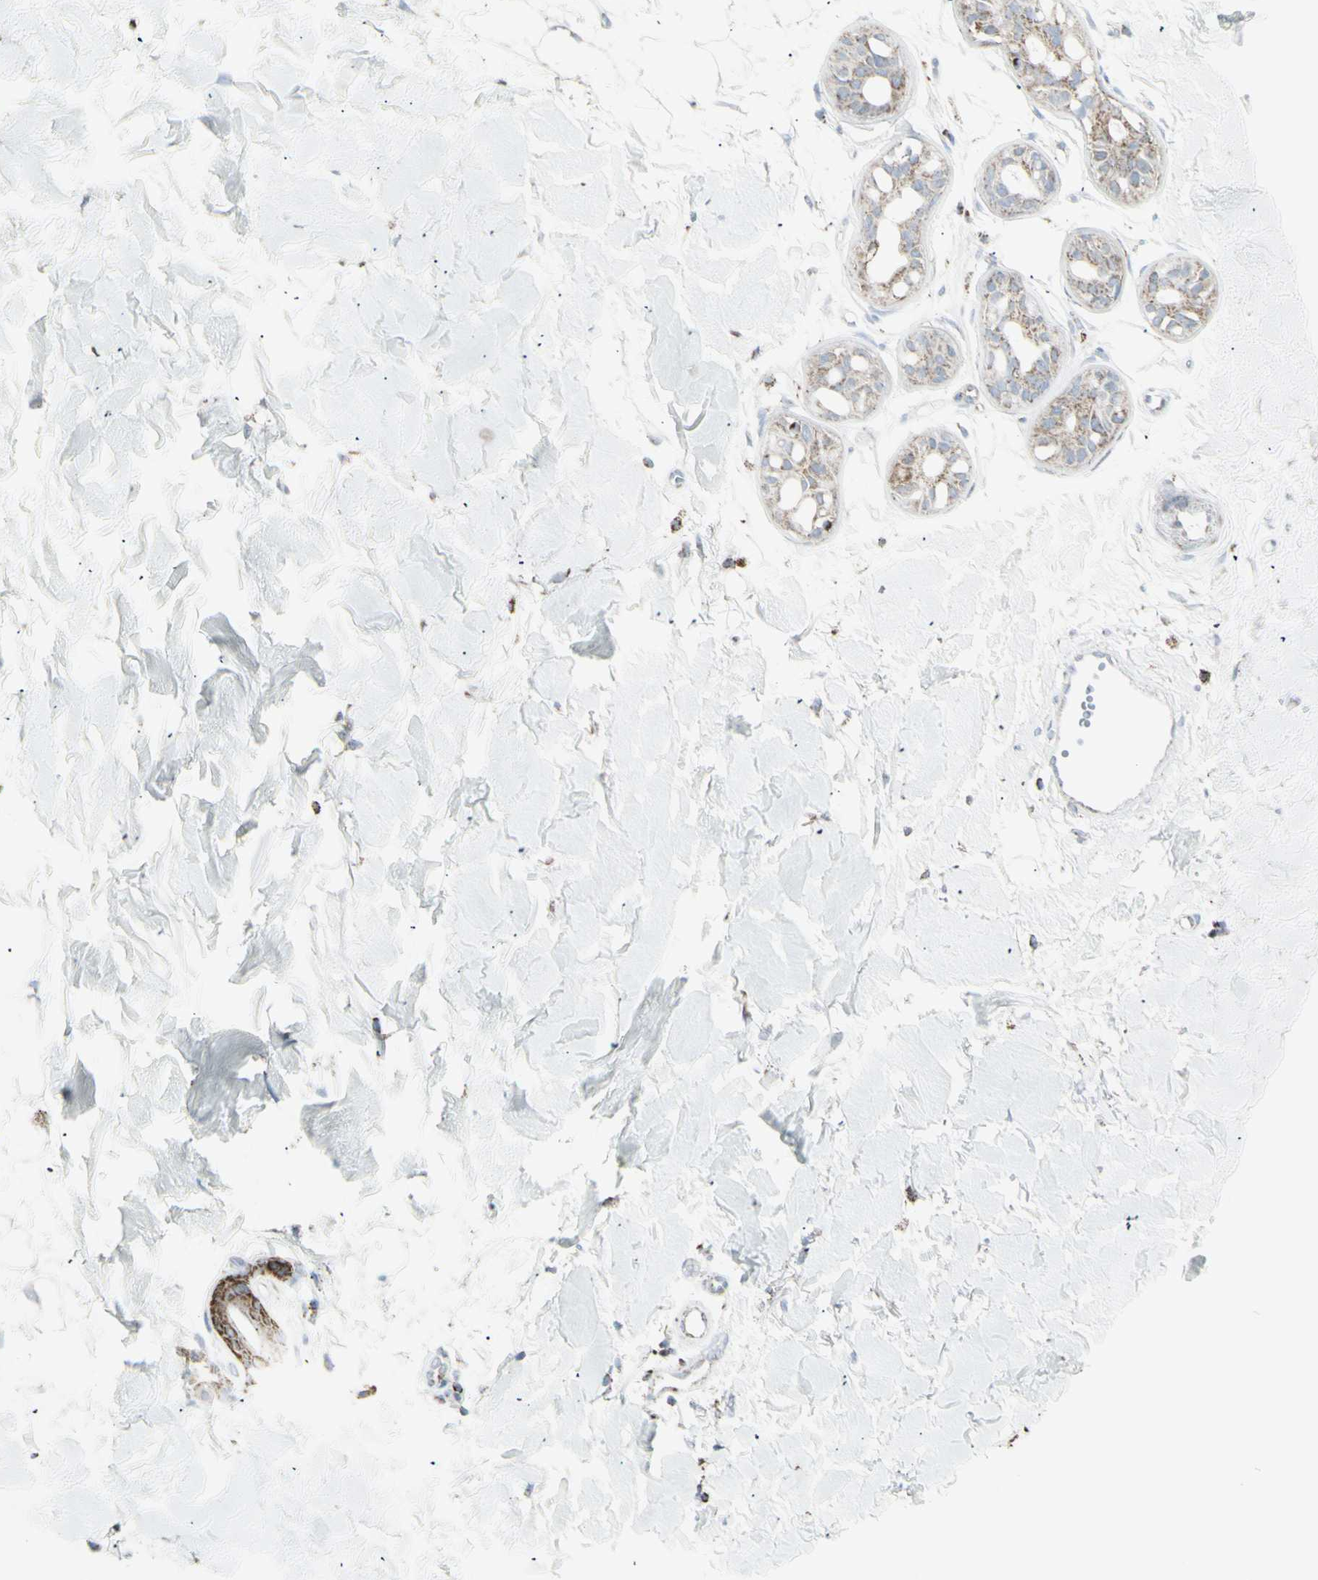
{"staining": {"intensity": "strong", "quantity": "25%-75%", "location": "cytoplasmic/membranous"}, "tissue": "skin cancer", "cell_type": "Tumor cells", "image_type": "cancer", "snomed": [{"axis": "morphology", "description": "Basal cell carcinoma"}, {"axis": "topography", "description": "Skin"}], "caption": "Brown immunohistochemical staining in human skin basal cell carcinoma demonstrates strong cytoplasmic/membranous positivity in about 25%-75% of tumor cells.", "gene": "PLGRKT", "patient": {"sex": "female", "age": 58}}